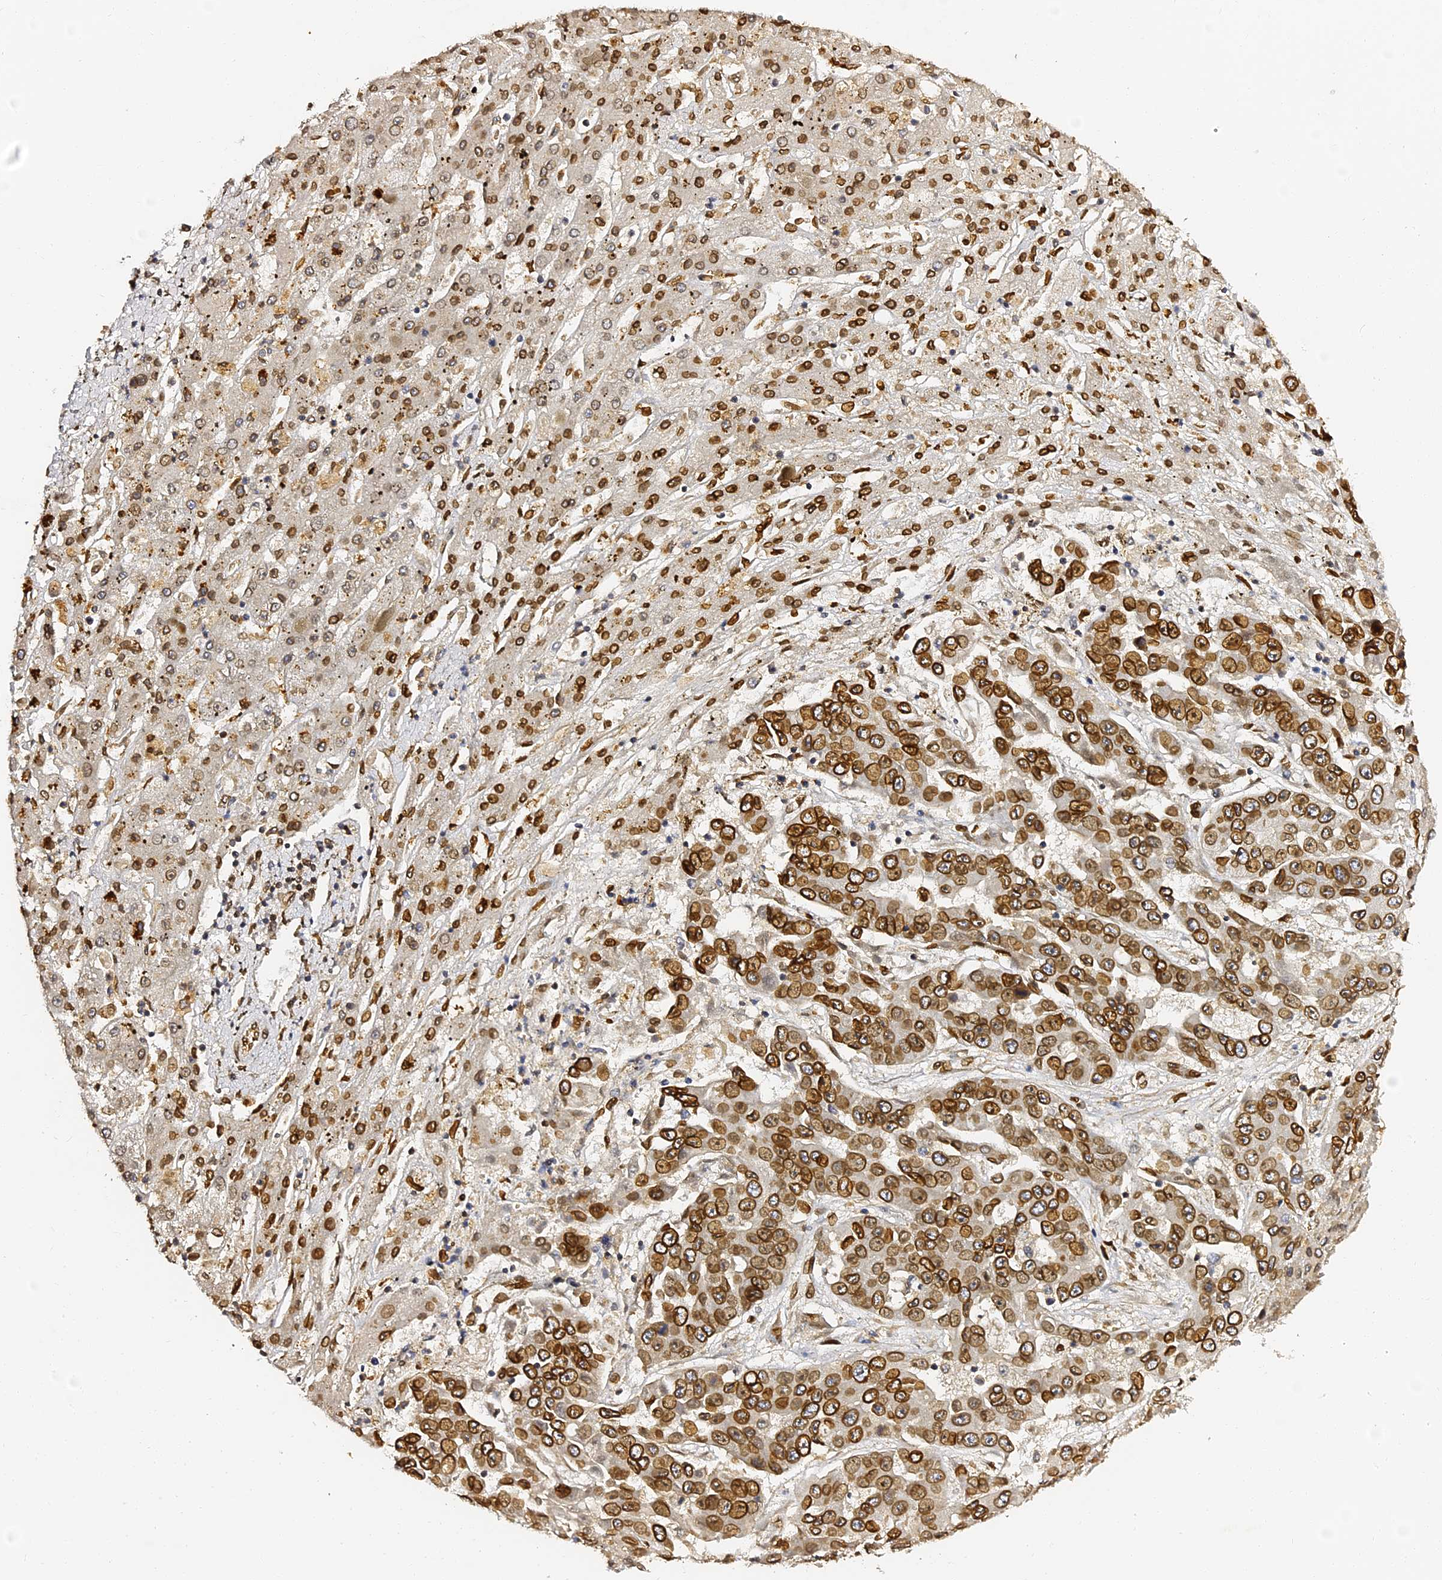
{"staining": {"intensity": "strong", "quantity": ">75%", "location": "cytoplasmic/membranous,nuclear"}, "tissue": "liver cancer", "cell_type": "Tumor cells", "image_type": "cancer", "snomed": [{"axis": "morphology", "description": "Cholangiocarcinoma"}, {"axis": "topography", "description": "Liver"}], "caption": "Immunohistochemical staining of human liver cholangiocarcinoma exhibits high levels of strong cytoplasmic/membranous and nuclear protein staining in about >75% of tumor cells.", "gene": "ANAPC5", "patient": {"sex": "female", "age": 52}}